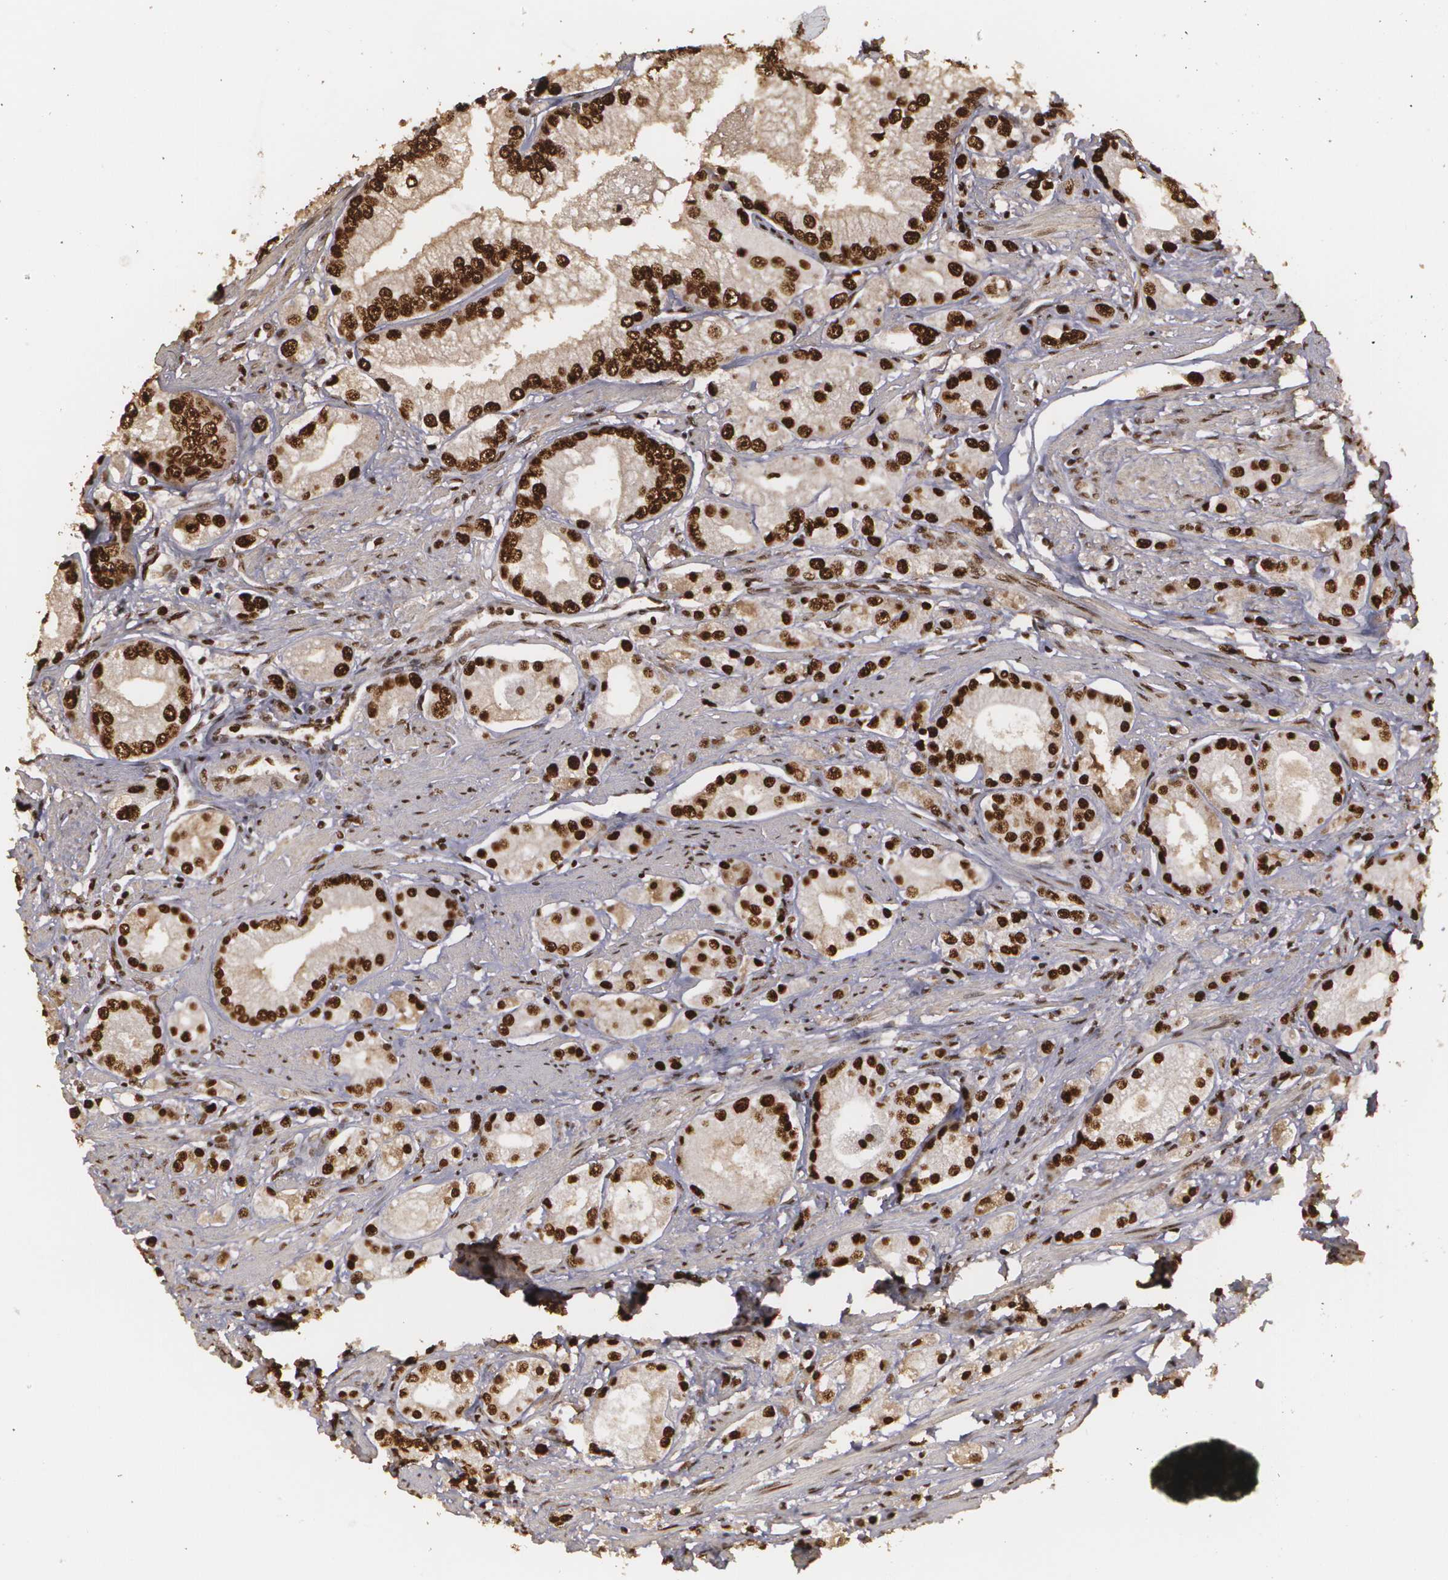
{"staining": {"intensity": "strong", "quantity": ">75%", "location": "cytoplasmic/membranous,nuclear"}, "tissue": "prostate cancer", "cell_type": "Tumor cells", "image_type": "cancer", "snomed": [{"axis": "morphology", "description": "Adenocarcinoma, Medium grade"}, {"axis": "topography", "description": "Prostate"}], "caption": "A high-resolution image shows immunohistochemistry (IHC) staining of prostate adenocarcinoma (medium-grade), which shows strong cytoplasmic/membranous and nuclear expression in approximately >75% of tumor cells.", "gene": "RCOR1", "patient": {"sex": "male", "age": 72}}